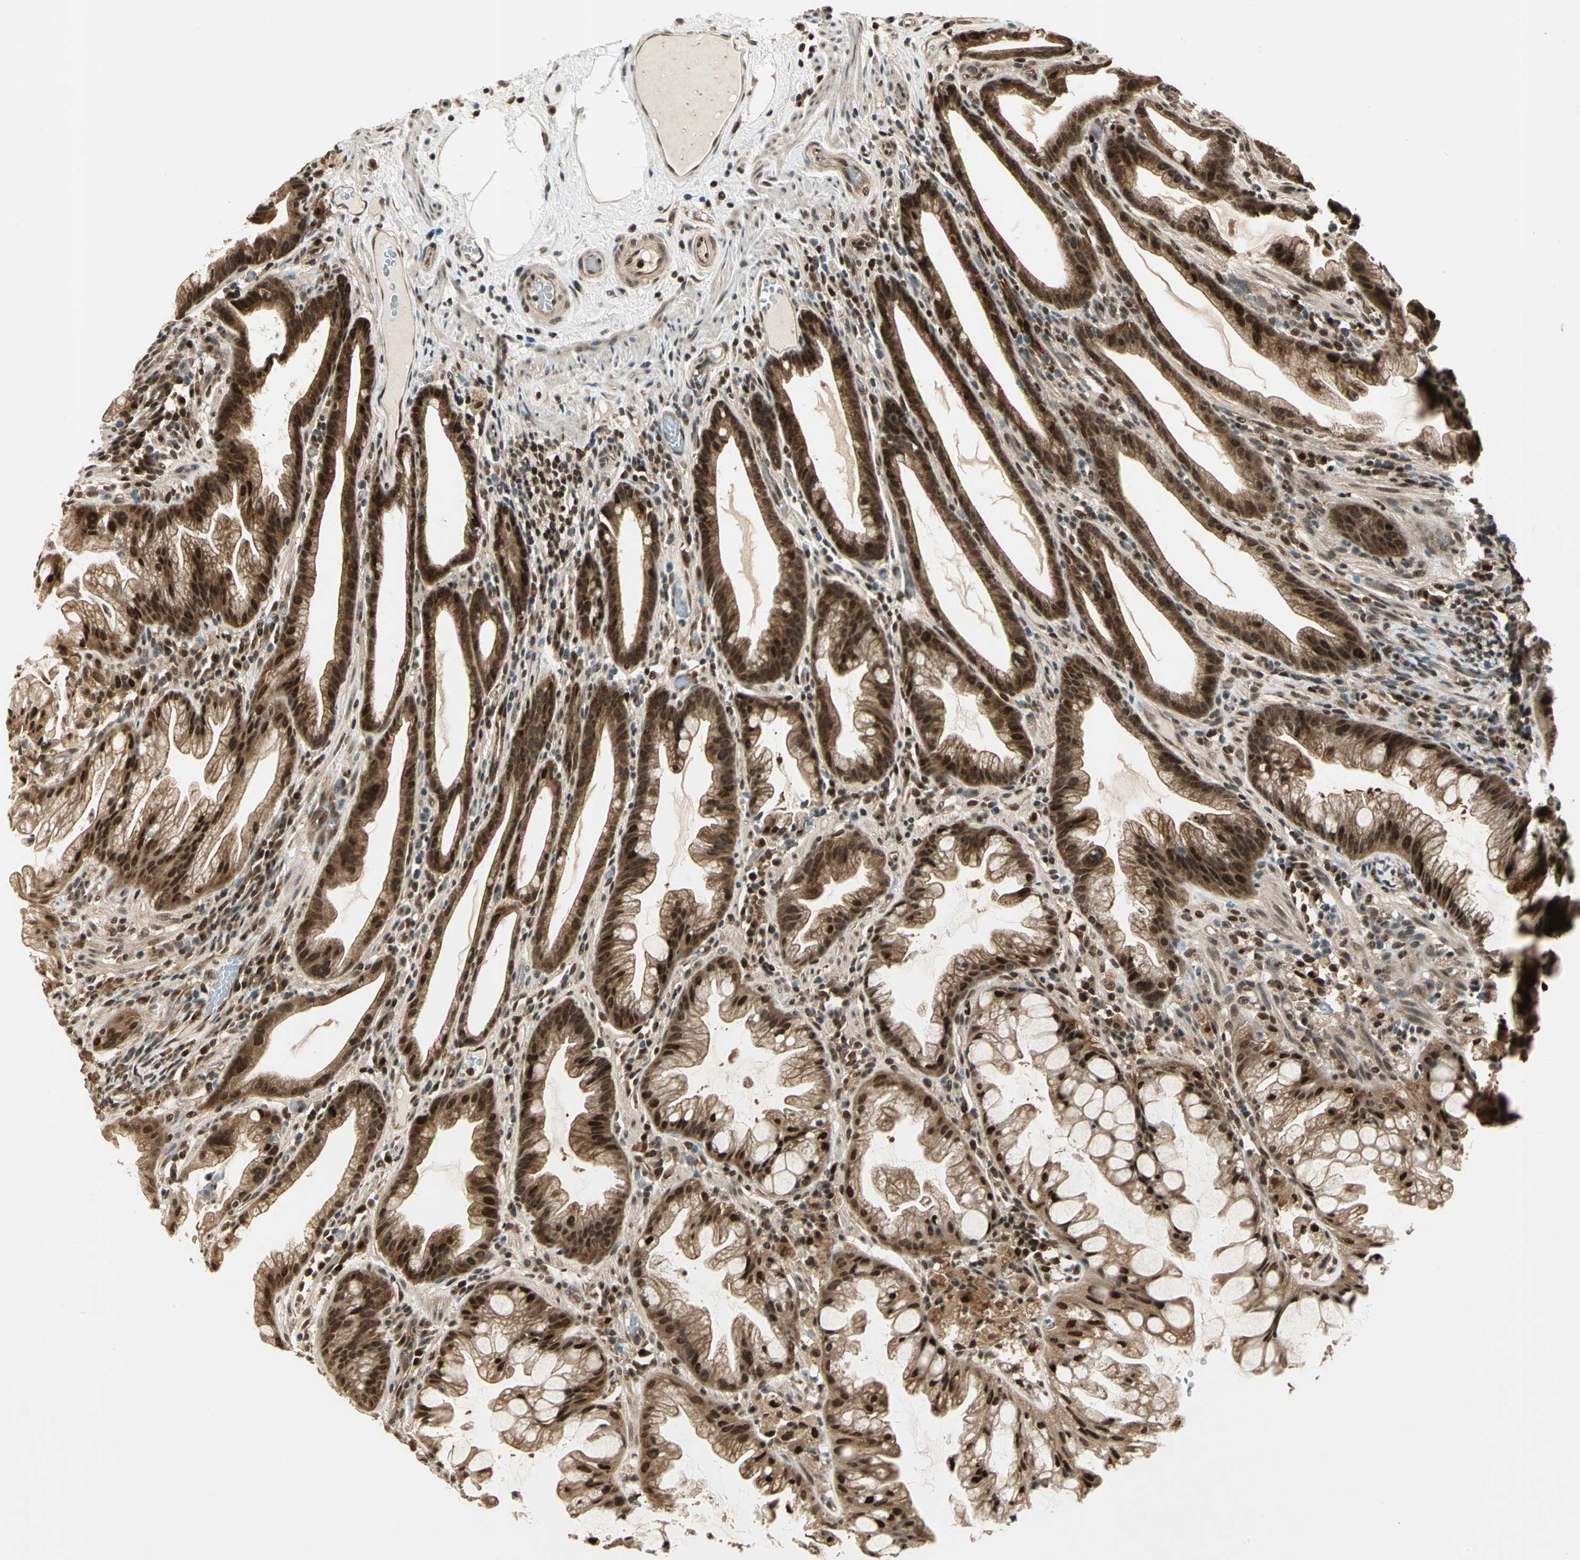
{"staining": {"intensity": "moderate", "quantity": ">75%", "location": "cytoplasmic/membranous,nuclear"}, "tissue": "colon", "cell_type": "Endothelial cells", "image_type": "normal", "snomed": [{"axis": "morphology", "description": "Normal tissue, NOS"}, {"axis": "topography", "description": "Smooth muscle"}, {"axis": "topography", "description": "Colon"}], "caption": "The immunohistochemical stain highlights moderate cytoplasmic/membranous,nuclear expression in endothelial cells of normal colon.", "gene": "PSMC3", "patient": {"sex": "male", "age": 67}}